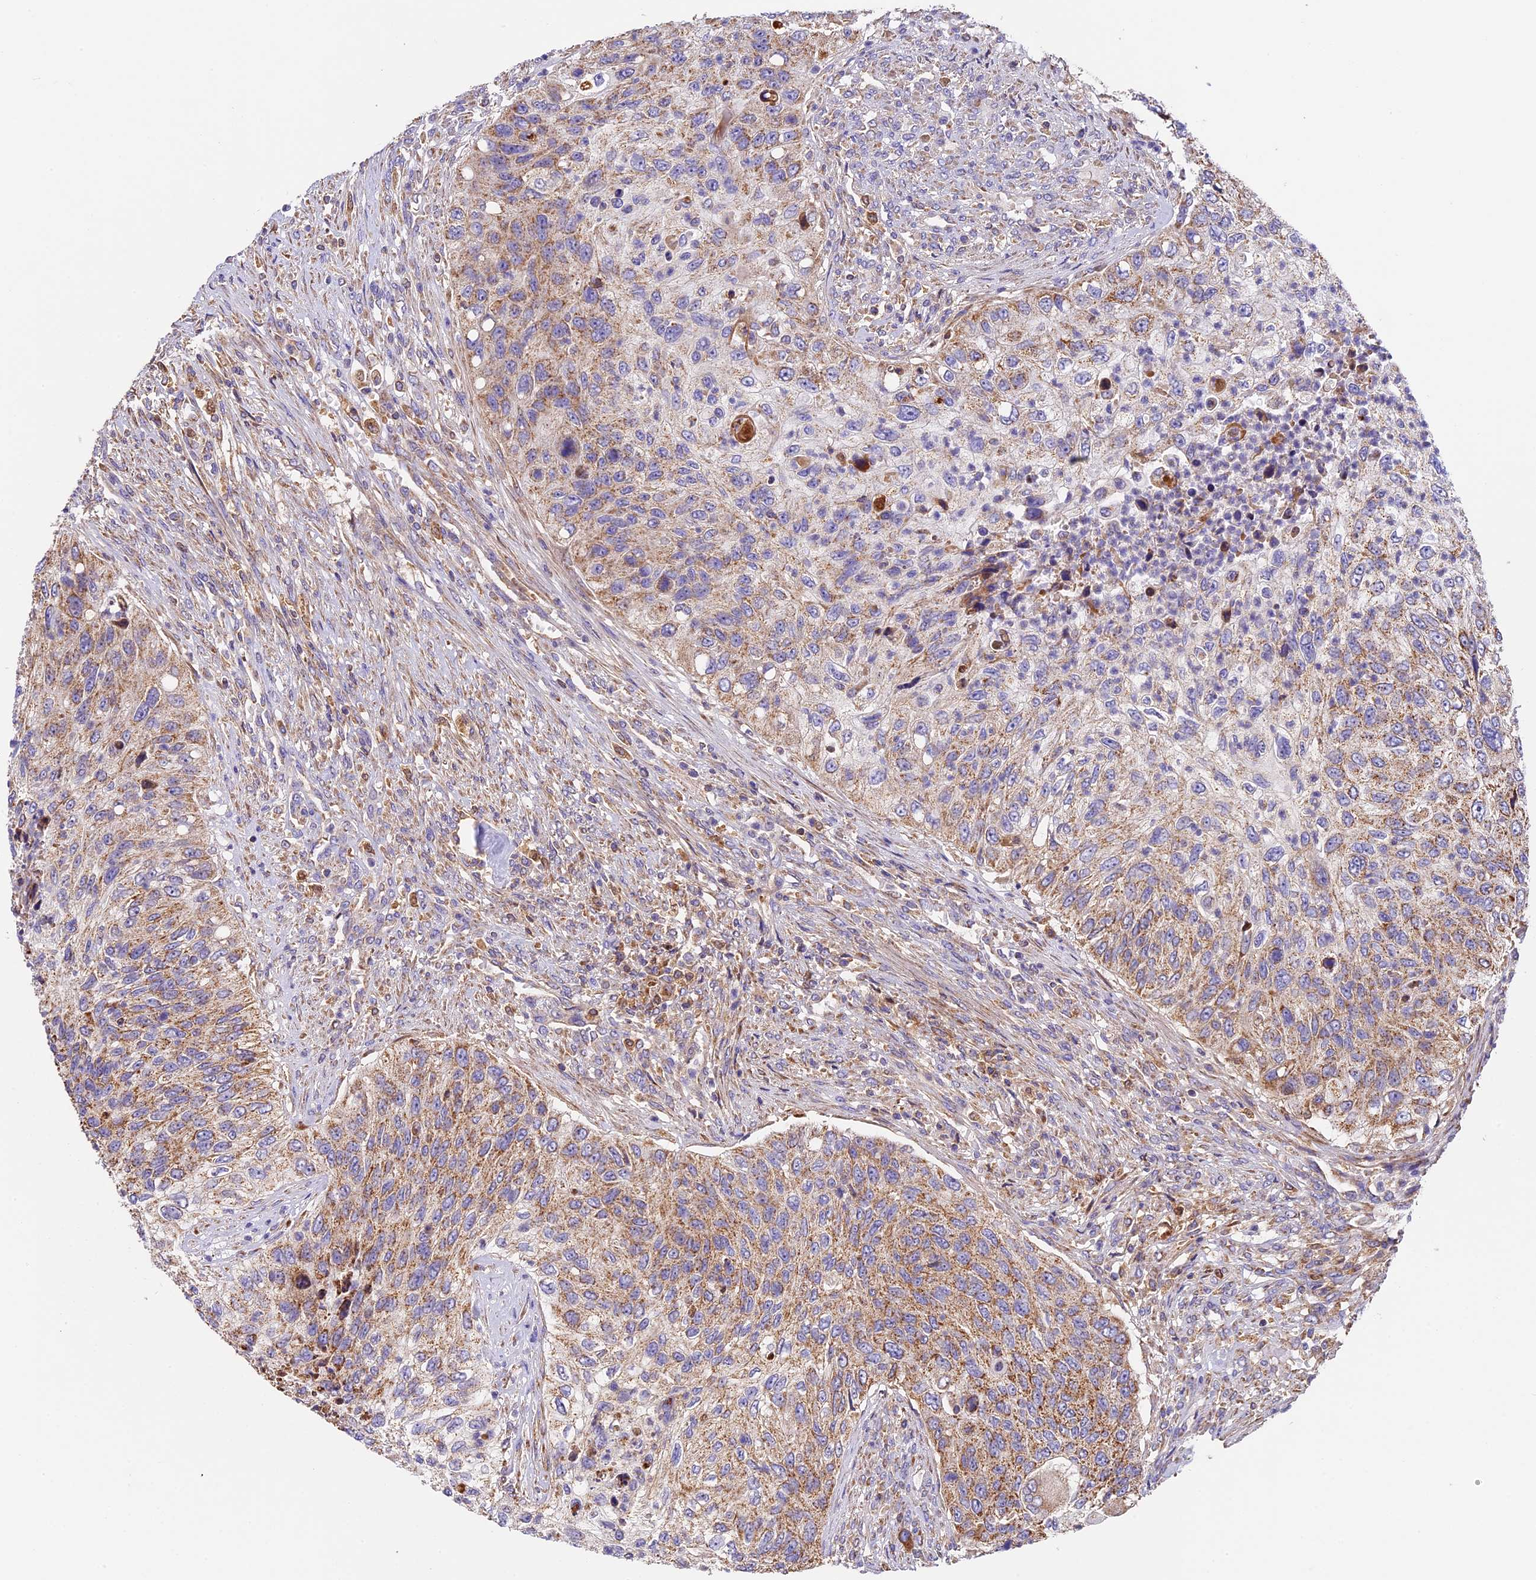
{"staining": {"intensity": "moderate", "quantity": ">75%", "location": "cytoplasmic/membranous"}, "tissue": "urothelial cancer", "cell_type": "Tumor cells", "image_type": "cancer", "snomed": [{"axis": "morphology", "description": "Urothelial carcinoma, High grade"}, {"axis": "topography", "description": "Urinary bladder"}], "caption": "Protein staining of urothelial cancer tissue exhibits moderate cytoplasmic/membranous expression in approximately >75% of tumor cells.", "gene": "OCEL1", "patient": {"sex": "female", "age": 60}}